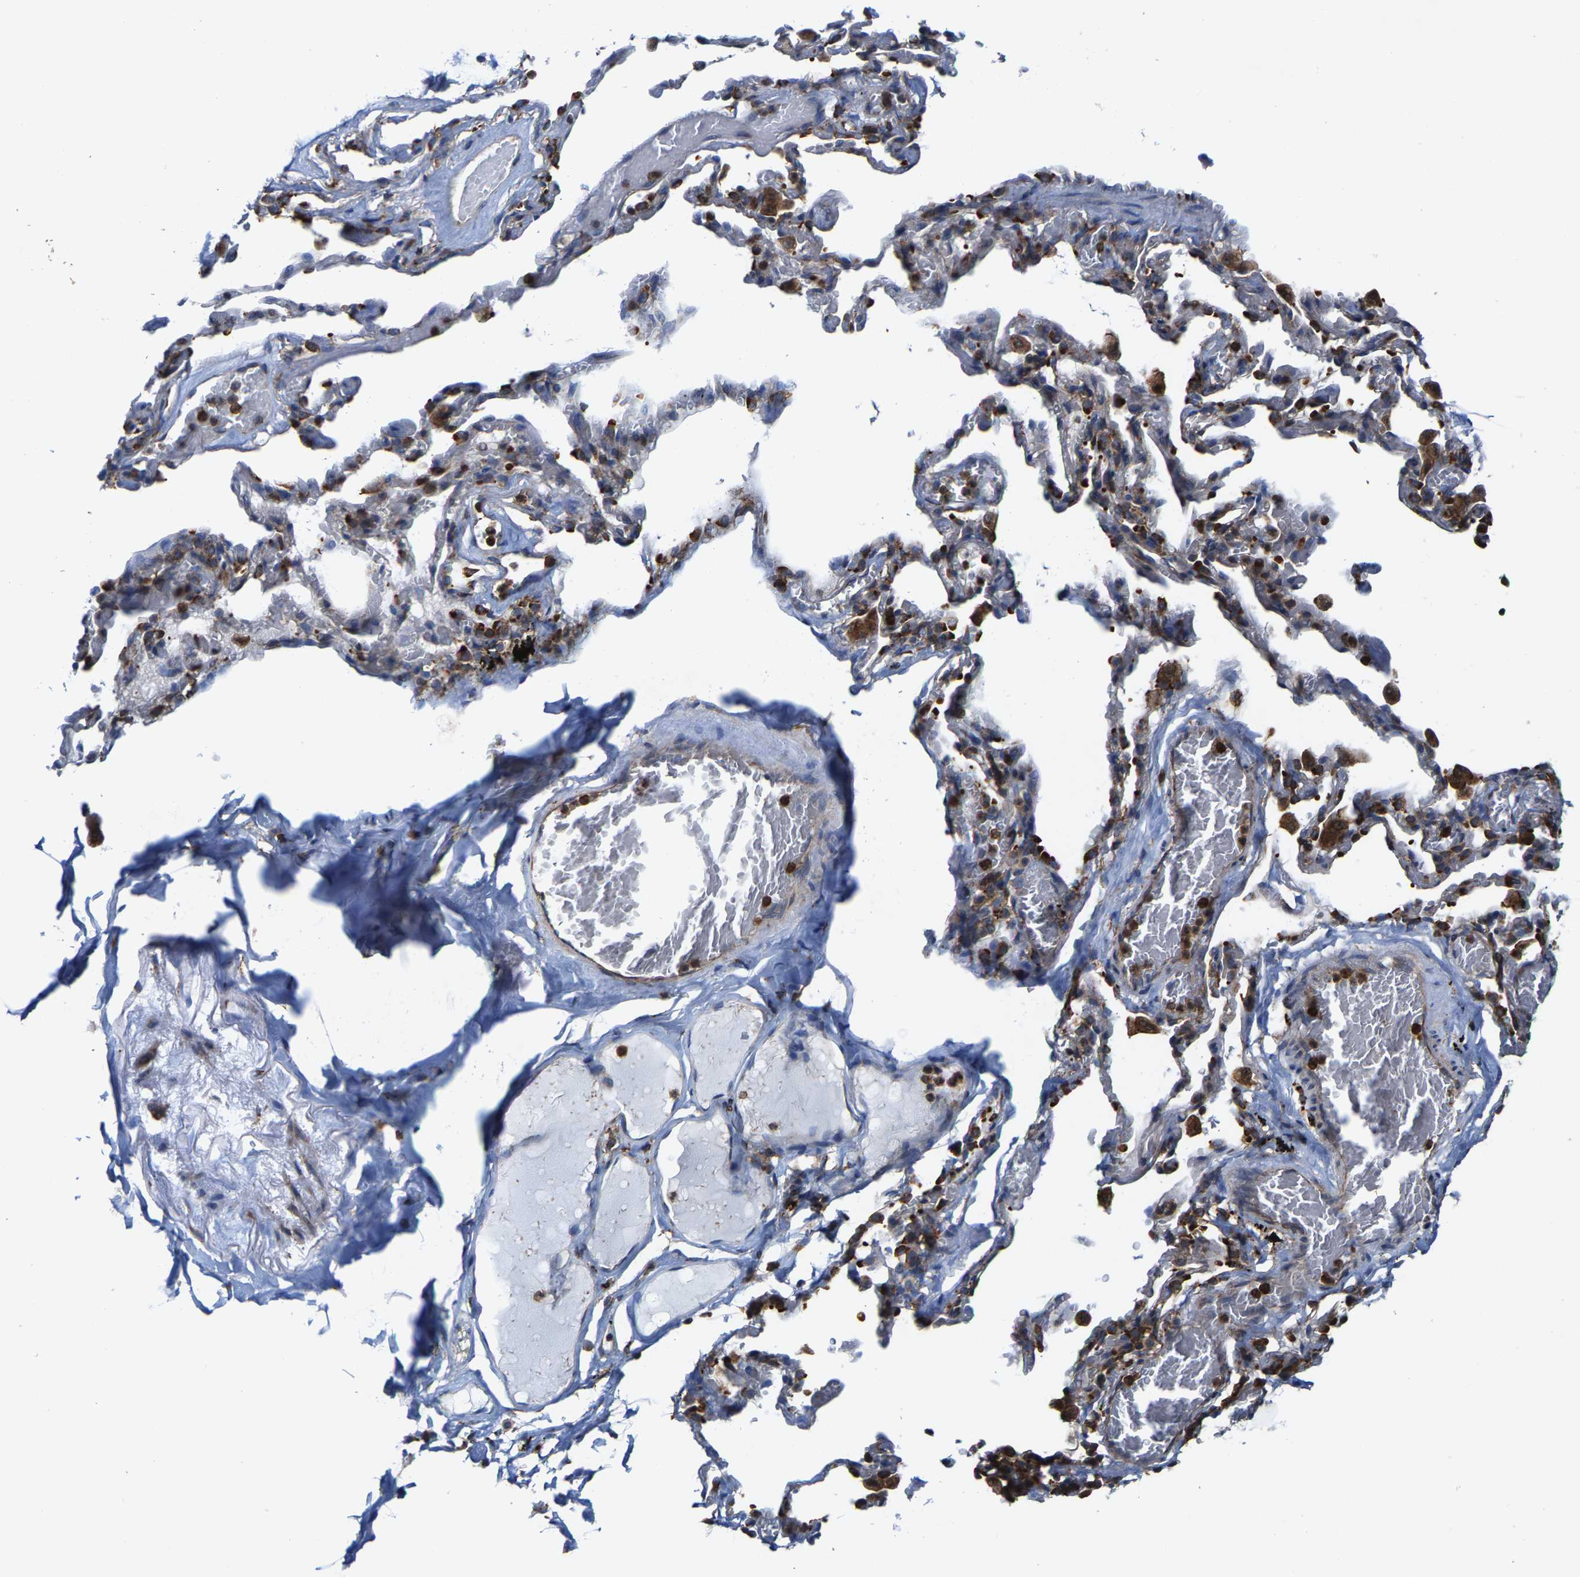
{"staining": {"intensity": "negative", "quantity": "none", "location": "none"}, "tissue": "adipose tissue", "cell_type": "Adipocytes", "image_type": "normal", "snomed": [{"axis": "morphology", "description": "Normal tissue, NOS"}, {"axis": "topography", "description": "Cartilage tissue"}, {"axis": "topography", "description": "Lung"}], "caption": "This histopathology image is of benign adipose tissue stained with immunohistochemistry (IHC) to label a protein in brown with the nuclei are counter-stained blue. There is no positivity in adipocytes.", "gene": "FGD3", "patient": {"sex": "female", "age": 77}}